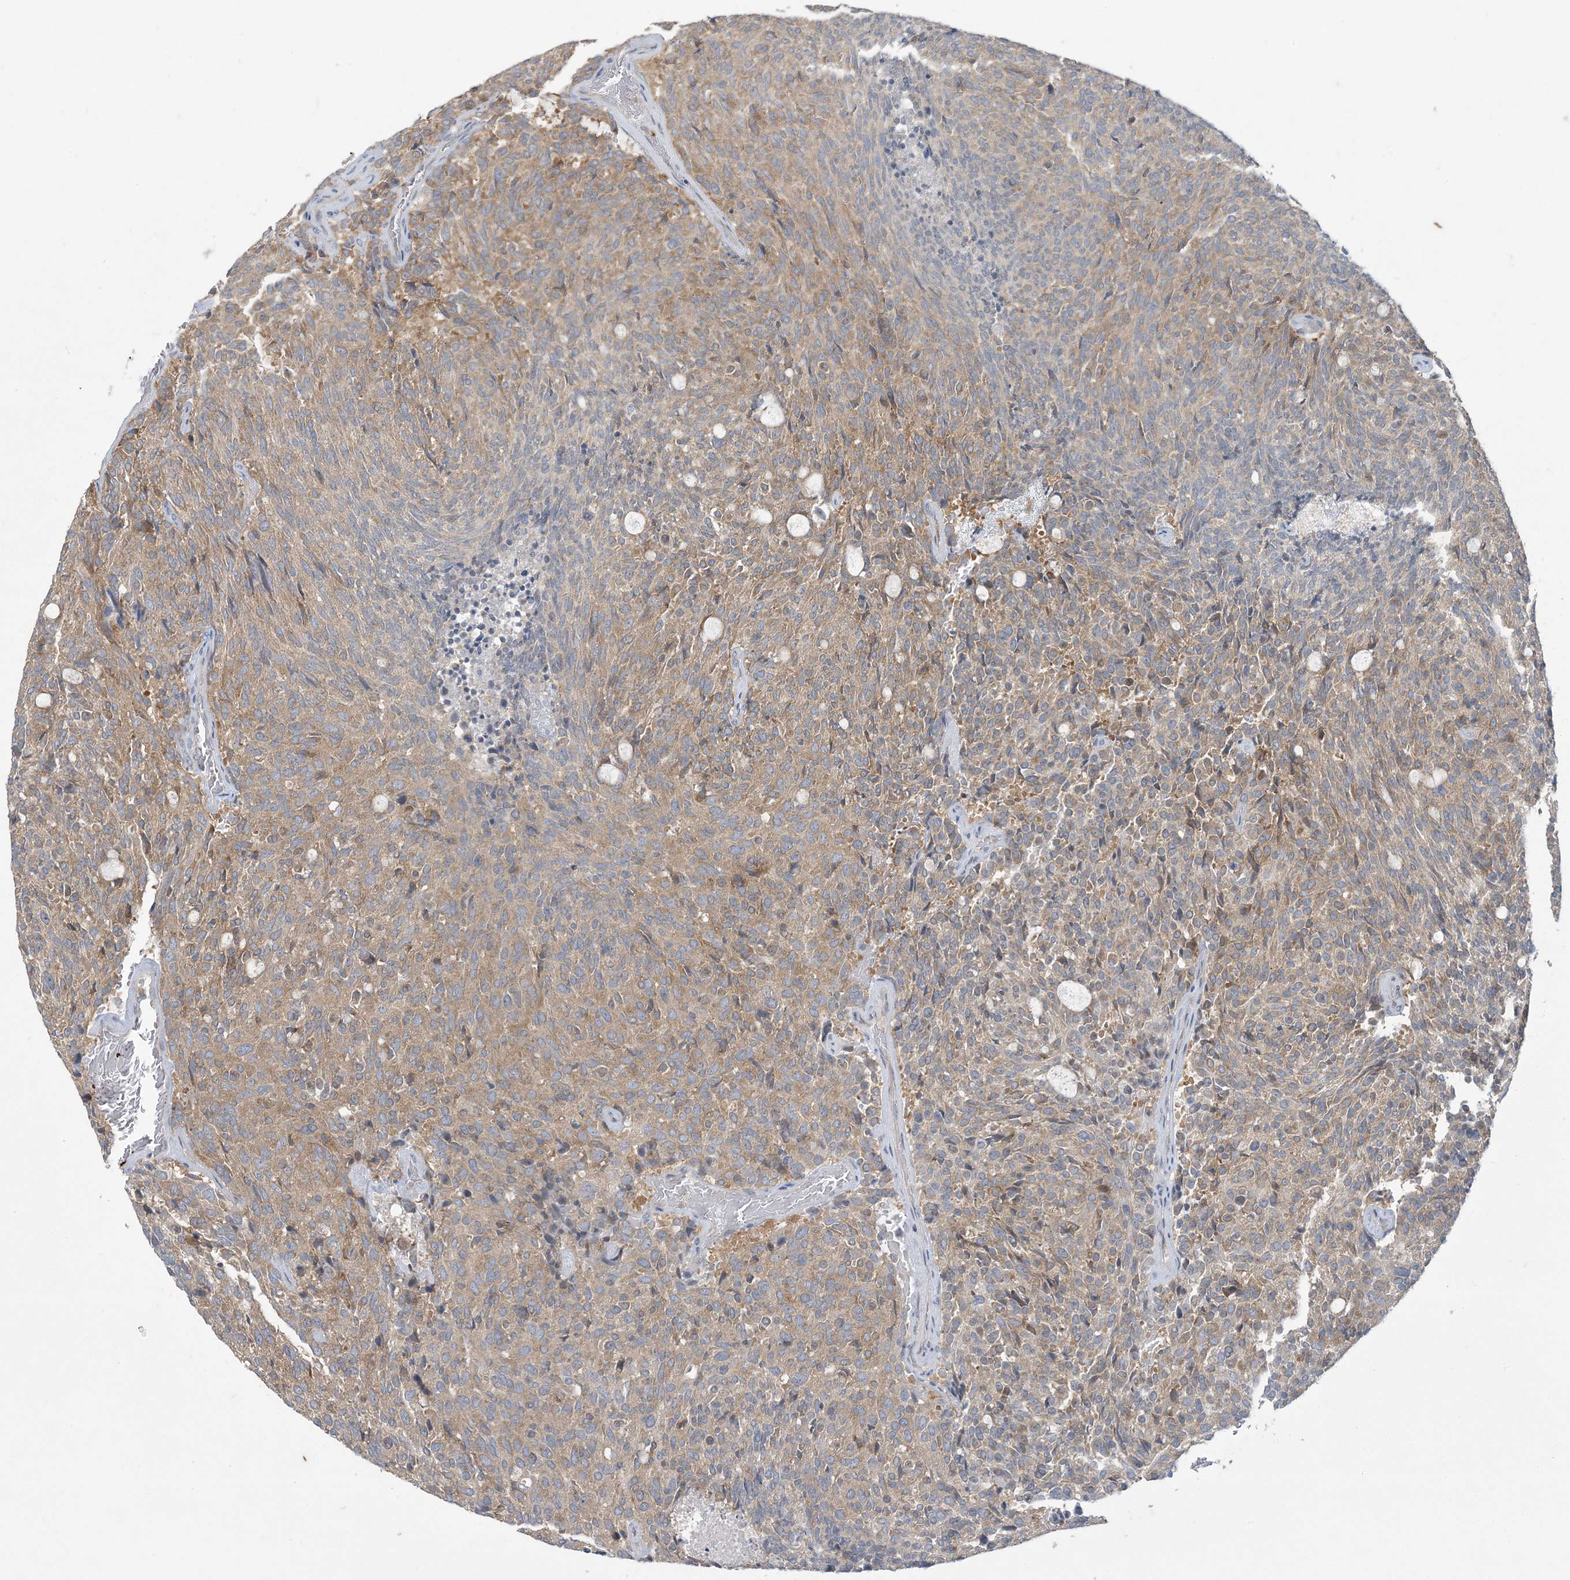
{"staining": {"intensity": "weak", "quantity": "25%-75%", "location": "cytoplasmic/membranous"}, "tissue": "carcinoid", "cell_type": "Tumor cells", "image_type": "cancer", "snomed": [{"axis": "morphology", "description": "Carcinoid, malignant, NOS"}, {"axis": "topography", "description": "Pancreas"}], "caption": "The immunohistochemical stain labels weak cytoplasmic/membranous staining in tumor cells of carcinoid (malignant) tissue.", "gene": "KIF3A", "patient": {"sex": "female", "age": 54}}